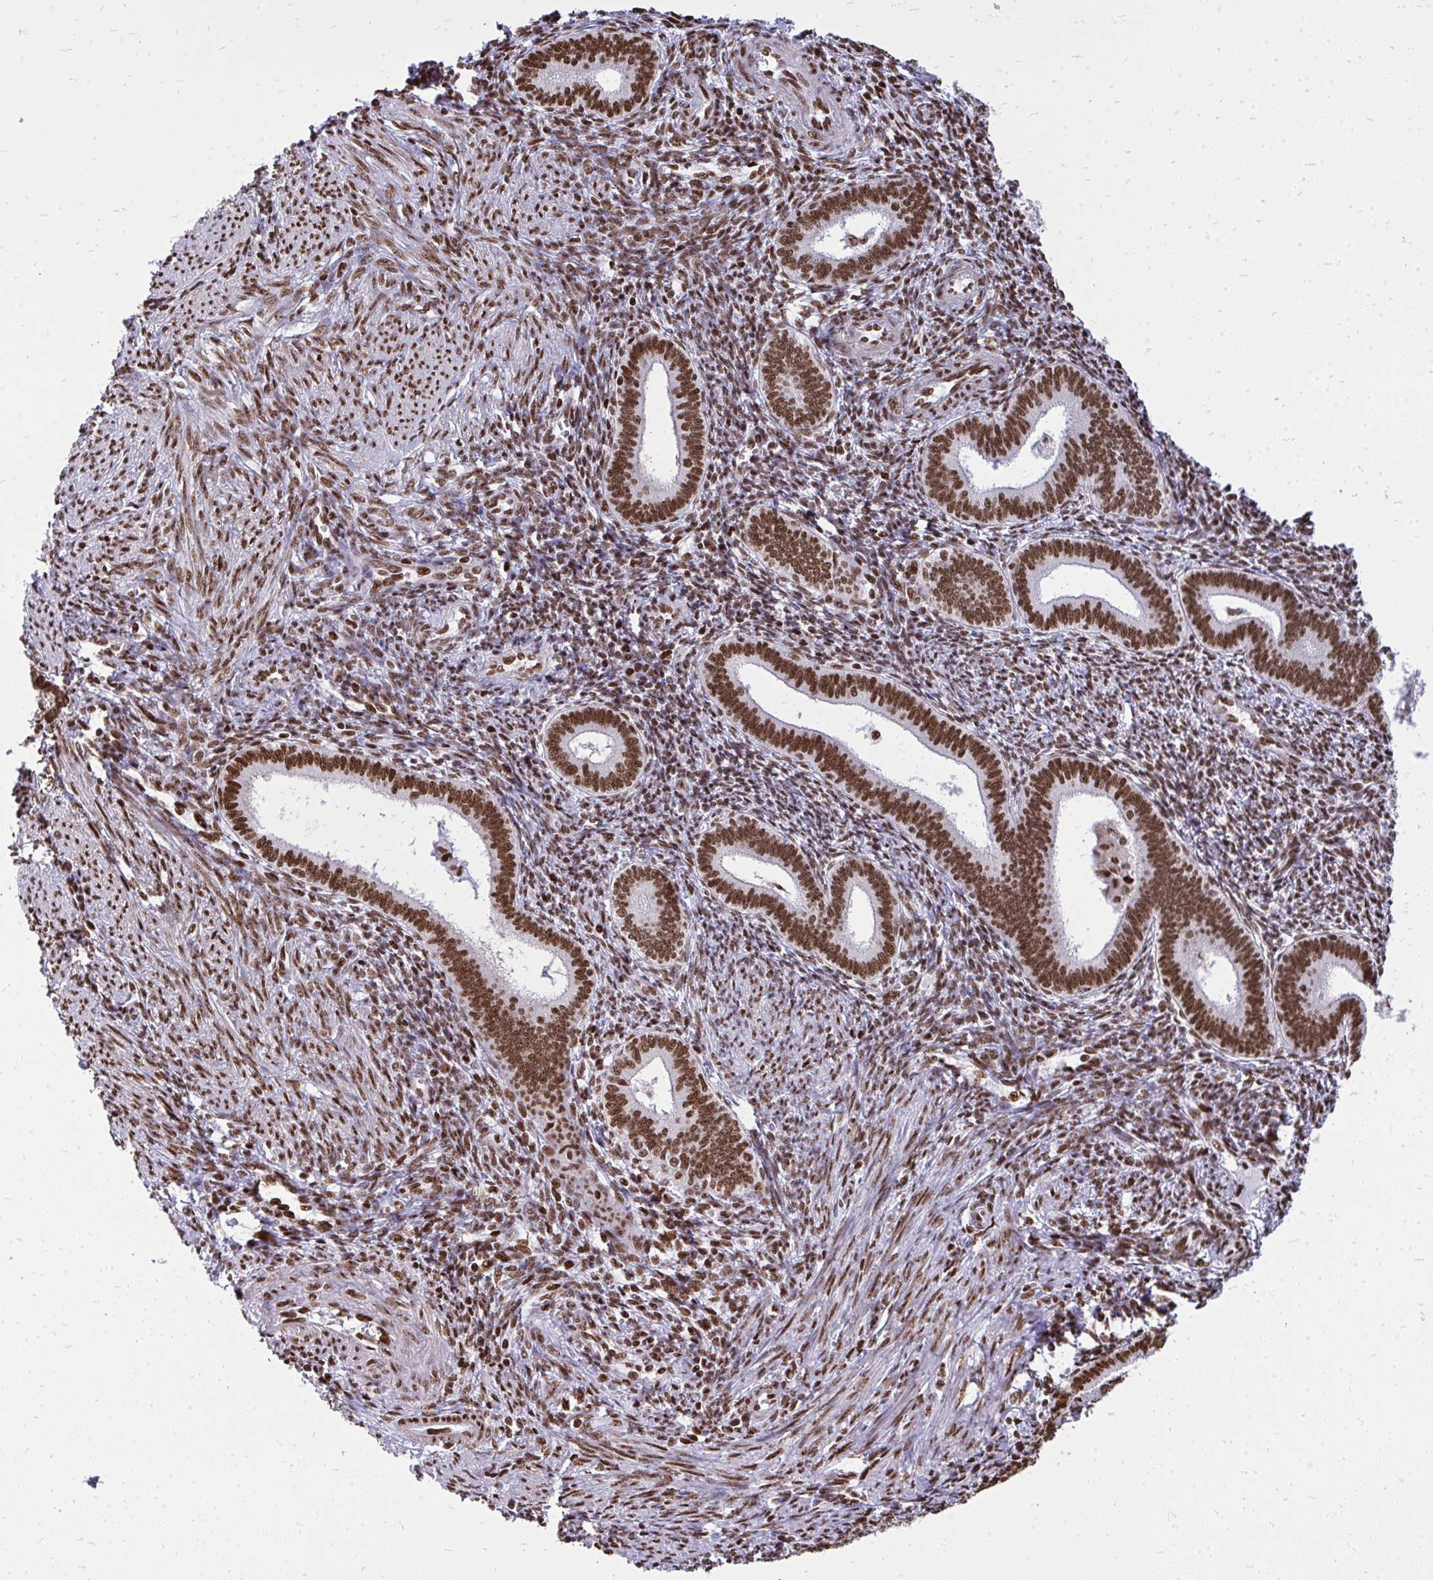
{"staining": {"intensity": "strong", "quantity": ">75%", "location": "nuclear"}, "tissue": "endometrium", "cell_type": "Cells in endometrial stroma", "image_type": "normal", "snomed": [{"axis": "morphology", "description": "Normal tissue, NOS"}, {"axis": "topography", "description": "Endometrium"}], "caption": "Protein expression analysis of benign endometrium demonstrates strong nuclear positivity in about >75% of cells in endometrial stroma.", "gene": "TBL1Y", "patient": {"sex": "female", "age": 41}}